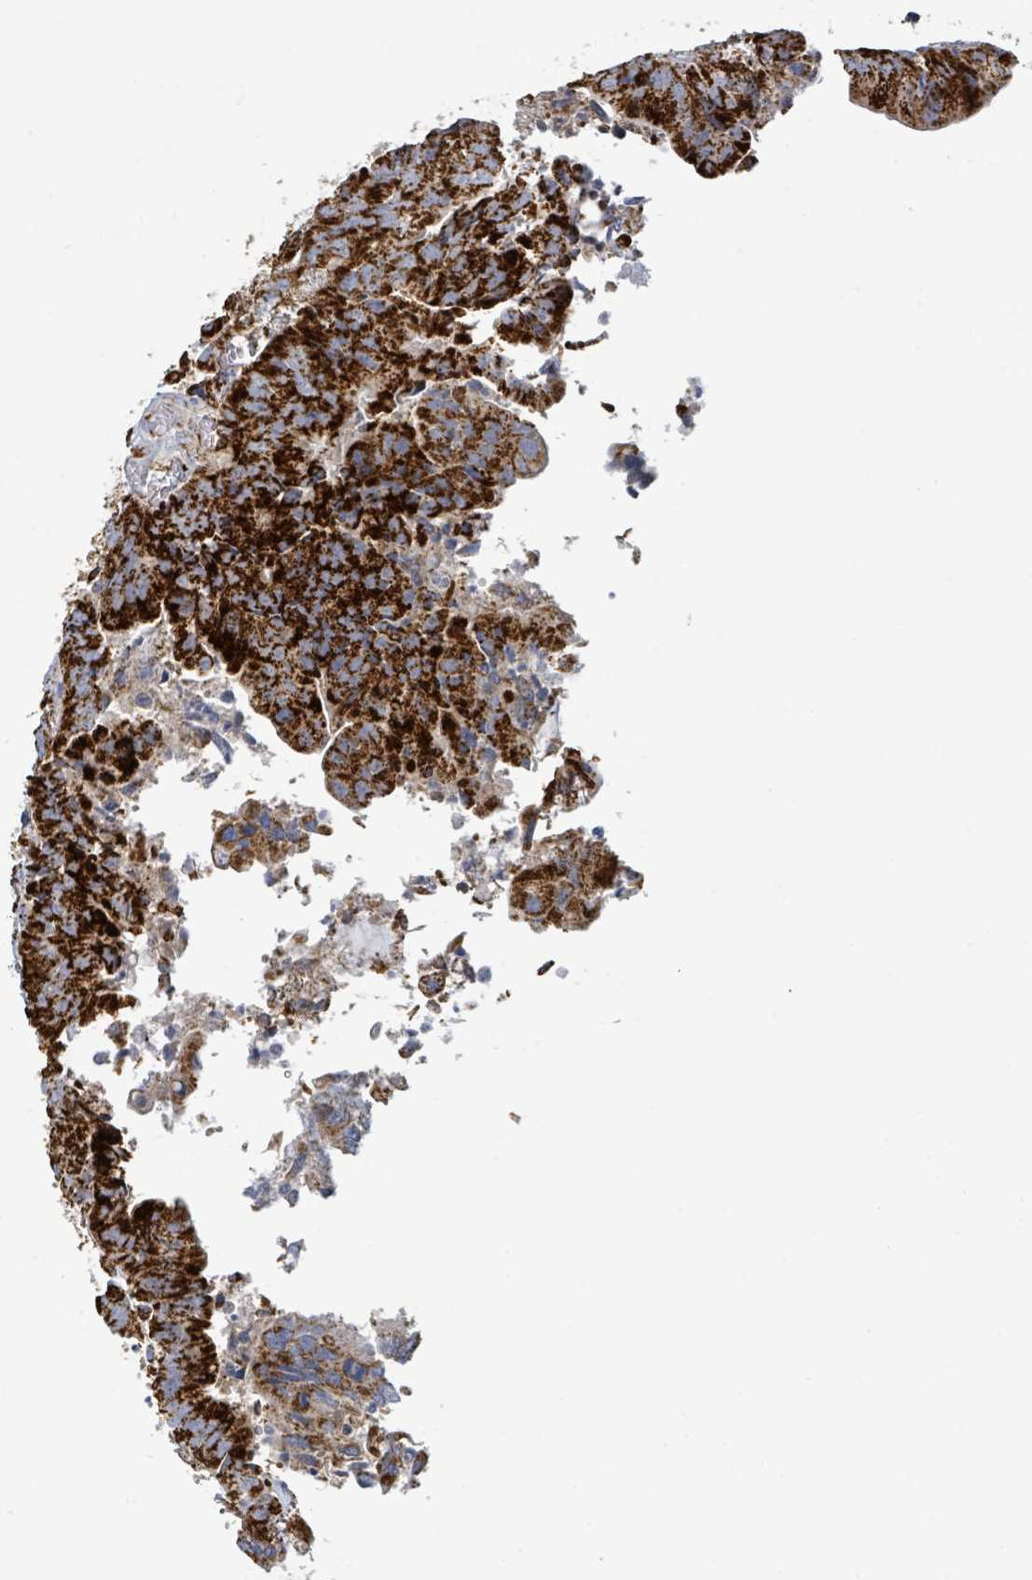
{"staining": {"intensity": "strong", "quantity": ">75%", "location": "cytoplasmic/membranous"}, "tissue": "colorectal cancer", "cell_type": "Tumor cells", "image_type": "cancer", "snomed": [{"axis": "morphology", "description": "Adenocarcinoma, NOS"}, {"axis": "topography", "description": "Colon"}], "caption": "A high amount of strong cytoplasmic/membranous staining is appreciated in approximately >75% of tumor cells in colorectal adenocarcinoma tissue.", "gene": "SUCLG2", "patient": {"sex": "female", "age": 67}}